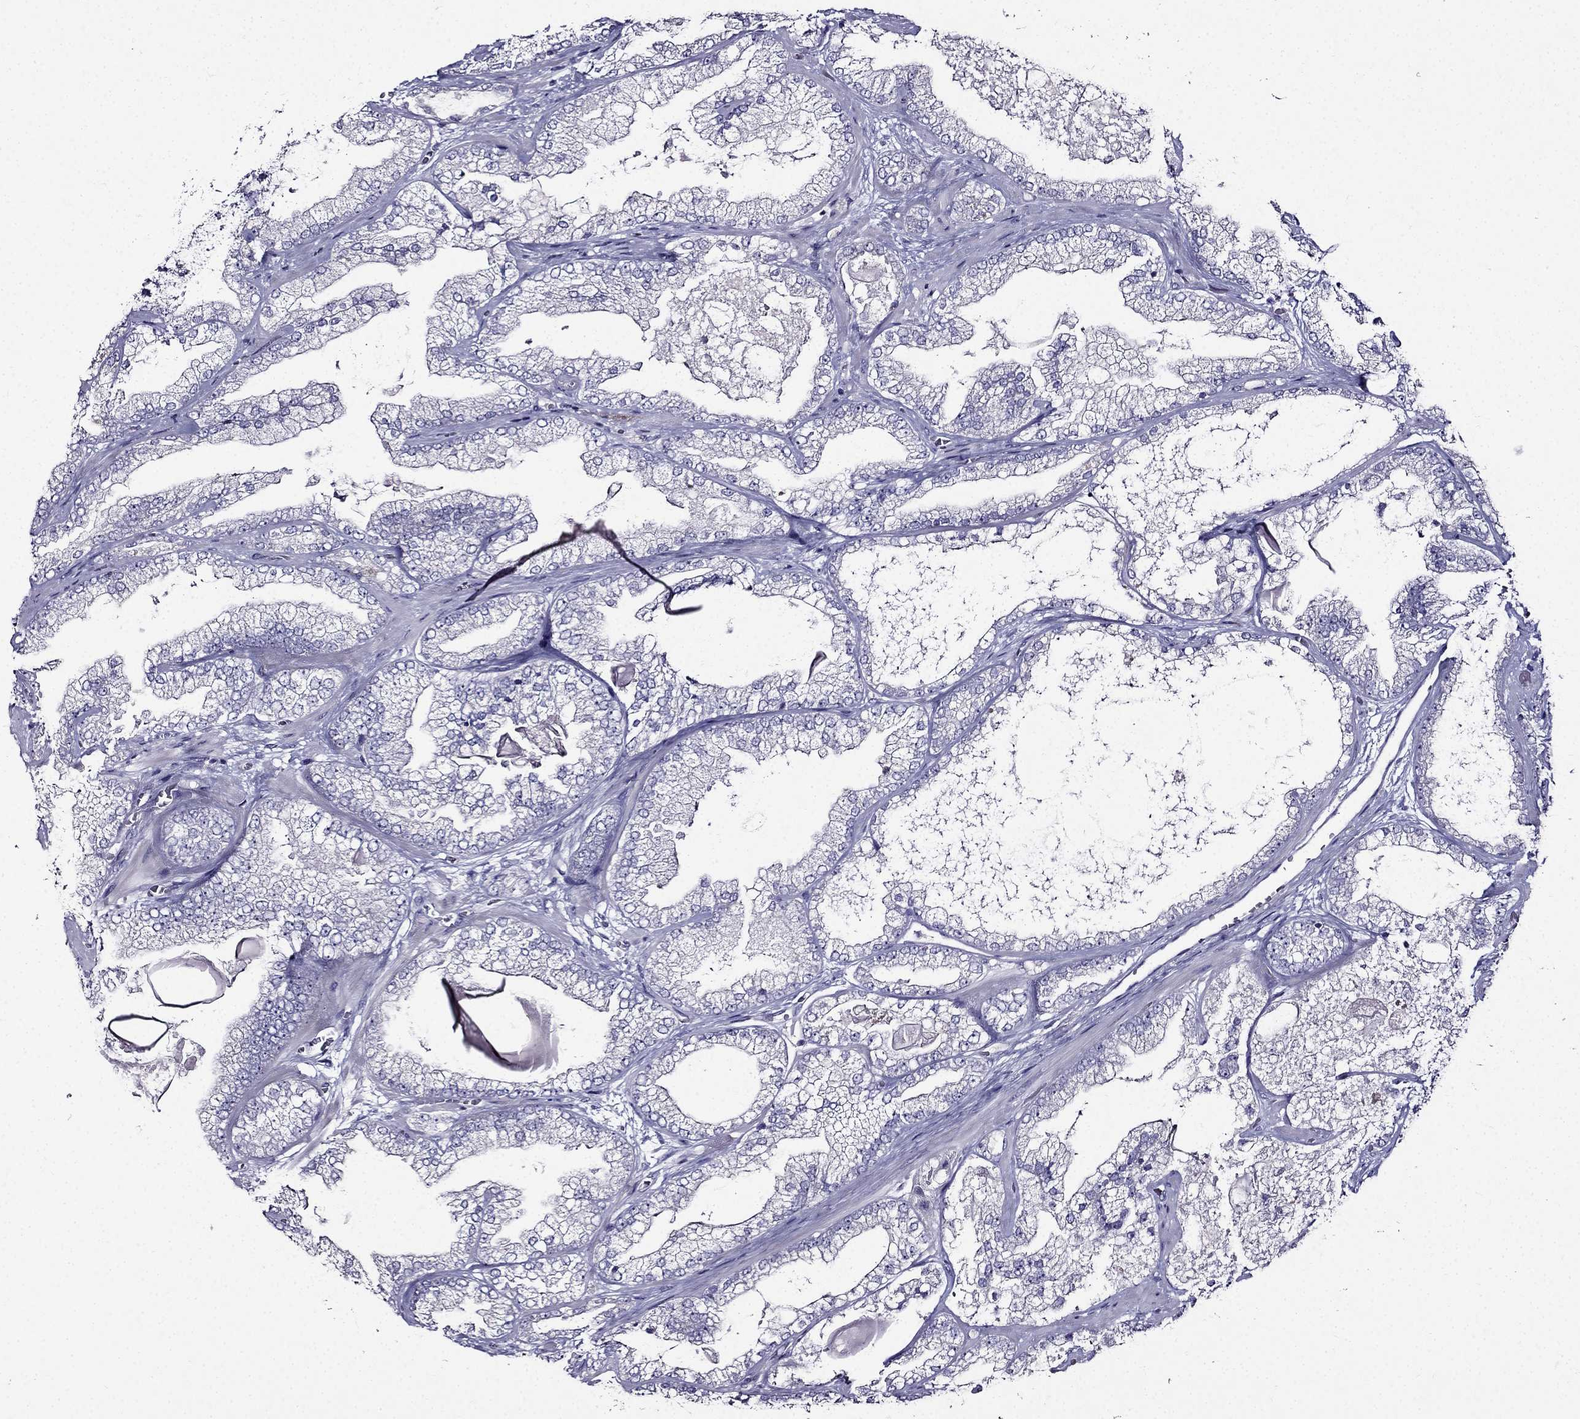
{"staining": {"intensity": "negative", "quantity": "none", "location": "none"}, "tissue": "prostate cancer", "cell_type": "Tumor cells", "image_type": "cancer", "snomed": [{"axis": "morphology", "description": "Adenocarcinoma, Low grade"}, {"axis": "topography", "description": "Prostate"}], "caption": "IHC of prostate cancer shows no expression in tumor cells.", "gene": "TMEM266", "patient": {"sex": "male", "age": 57}}